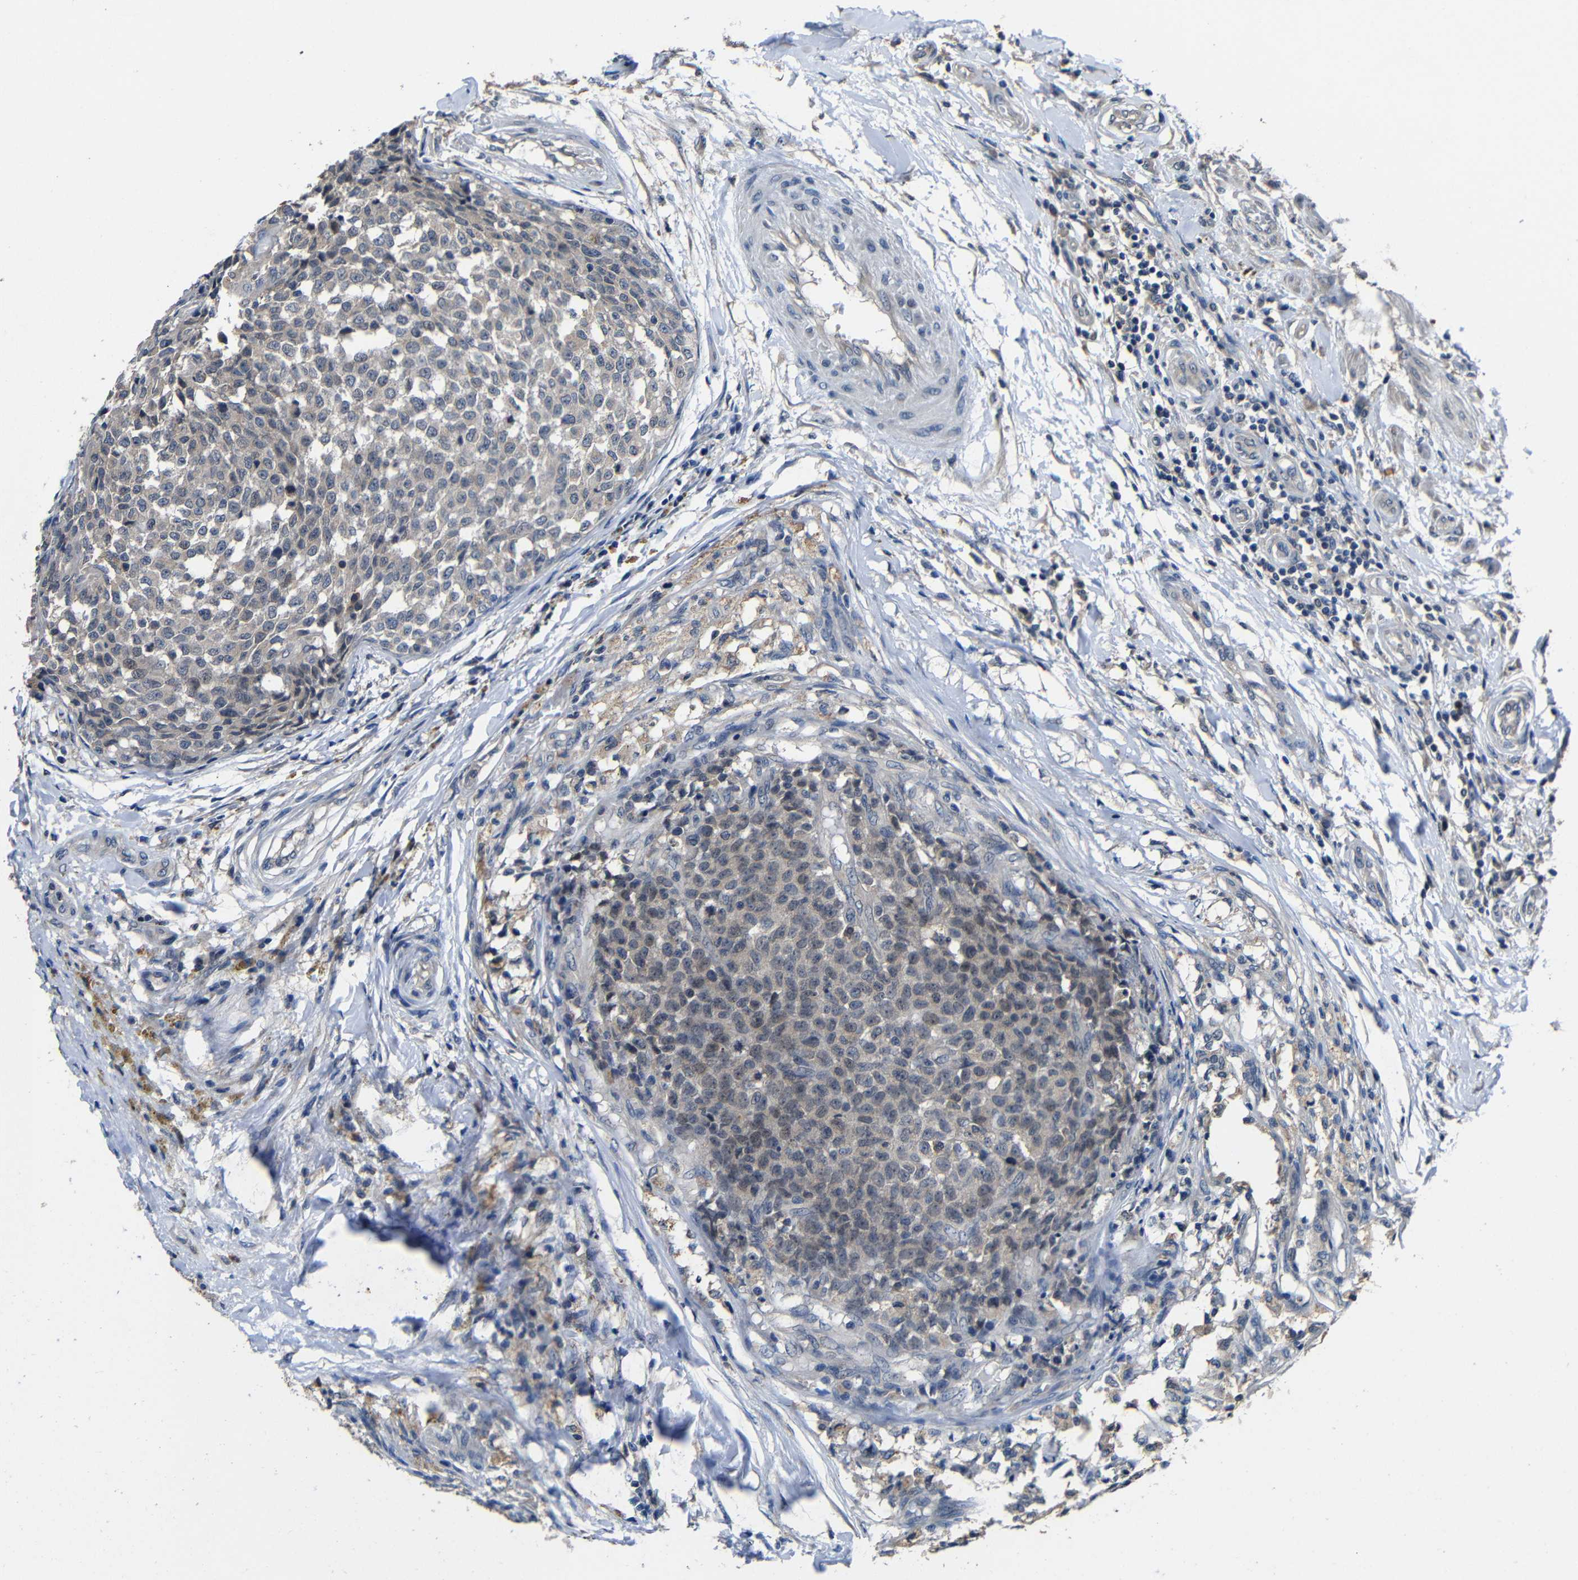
{"staining": {"intensity": "weak", "quantity": "<25%", "location": "cytoplasmic/membranous"}, "tissue": "testis cancer", "cell_type": "Tumor cells", "image_type": "cancer", "snomed": [{"axis": "morphology", "description": "Seminoma, NOS"}, {"axis": "topography", "description": "Testis"}], "caption": "This is a micrograph of immunohistochemistry staining of testis cancer (seminoma), which shows no expression in tumor cells.", "gene": "C6orf89", "patient": {"sex": "male", "age": 59}}